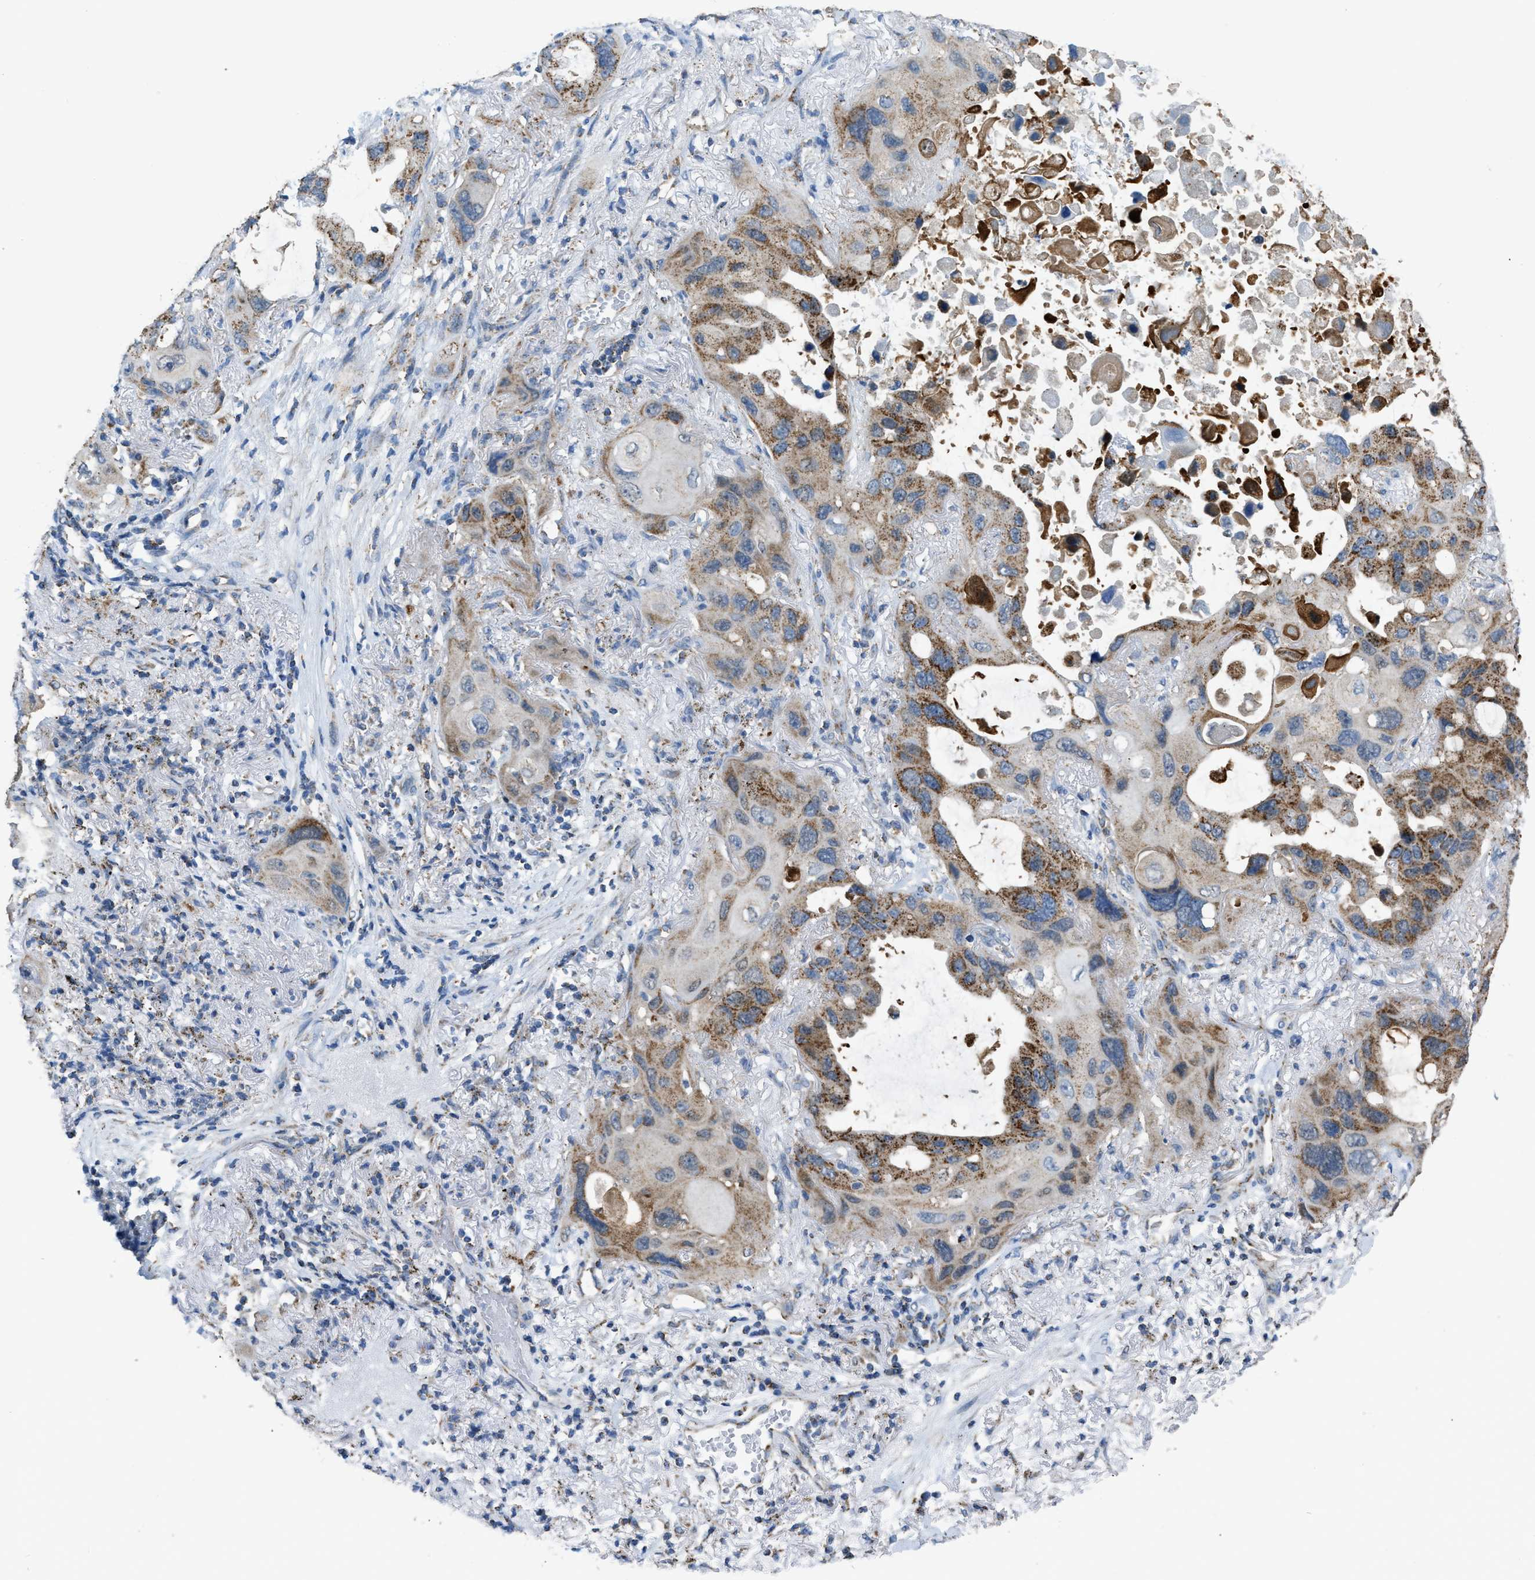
{"staining": {"intensity": "moderate", "quantity": "<25%", "location": "cytoplasmic/membranous"}, "tissue": "lung cancer", "cell_type": "Tumor cells", "image_type": "cancer", "snomed": [{"axis": "morphology", "description": "Squamous cell carcinoma, NOS"}, {"axis": "topography", "description": "Lung"}], "caption": "An immunohistochemistry (IHC) image of neoplastic tissue is shown. Protein staining in brown shows moderate cytoplasmic/membranous positivity in squamous cell carcinoma (lung) within tumor cells.", "gene": "ETFB", "patient": {"sex": "female", "age": 73}}